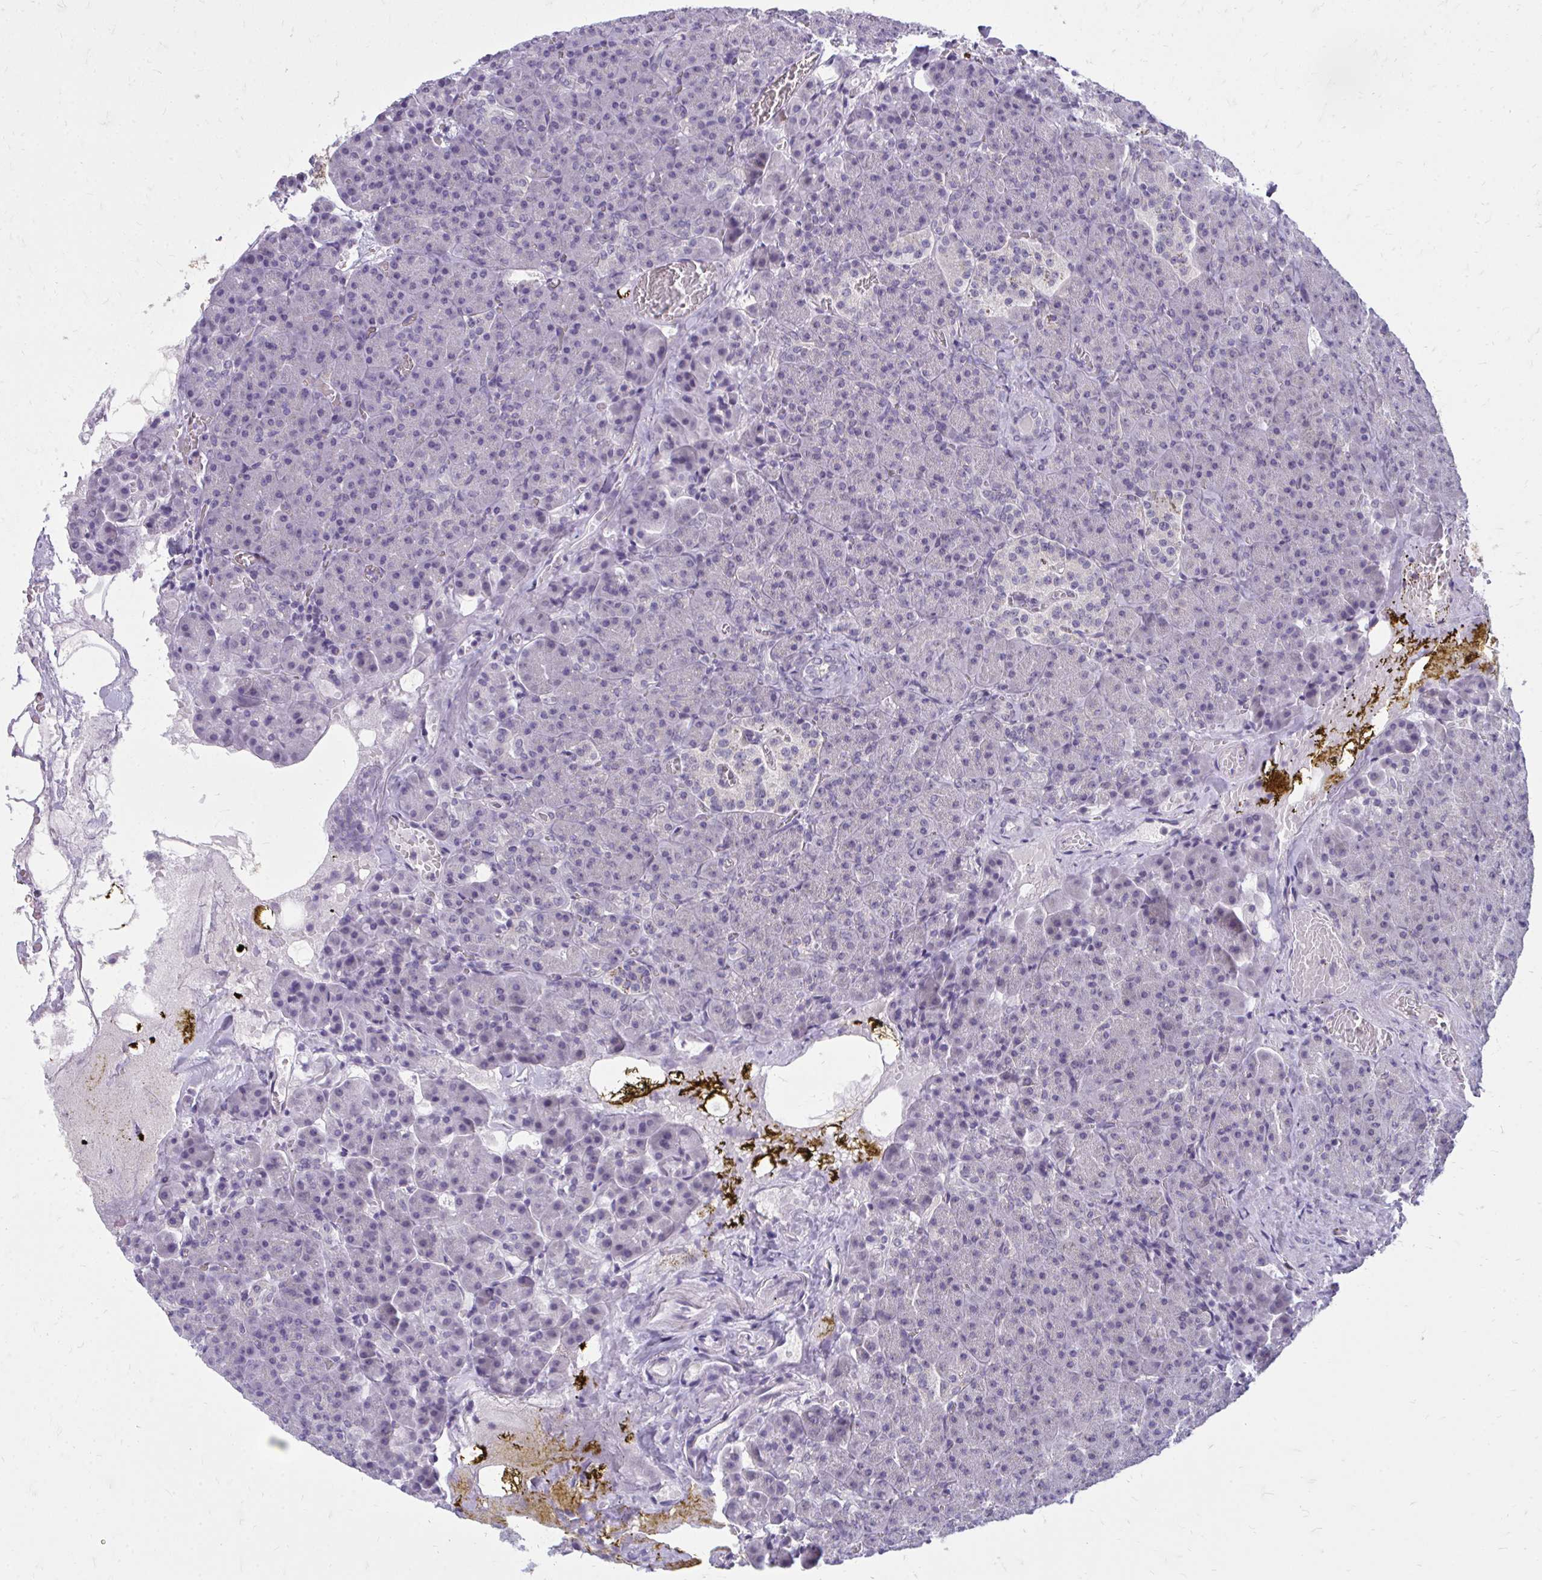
{"staining": {"intensity": "negative", "quantity": "none", "location": "none"}, "tissue": "pancreas", "cell_type": "Exocrine glandular cells", "image_type": "normal", "snomed": [{"axis": "morphology", "description": "Normal tissue, NOS"}, {"axis": "topography", "description": "Pancreas"}], "caption": "A histopathology image of pancreas stained for a protein reveals no brown staining in exocrine glandular cells. (Immunohistochemistry, brightfield microscopy, high magnification).", "gene": "ACSL5", "patient": {"sex": "female", "age": 74}}